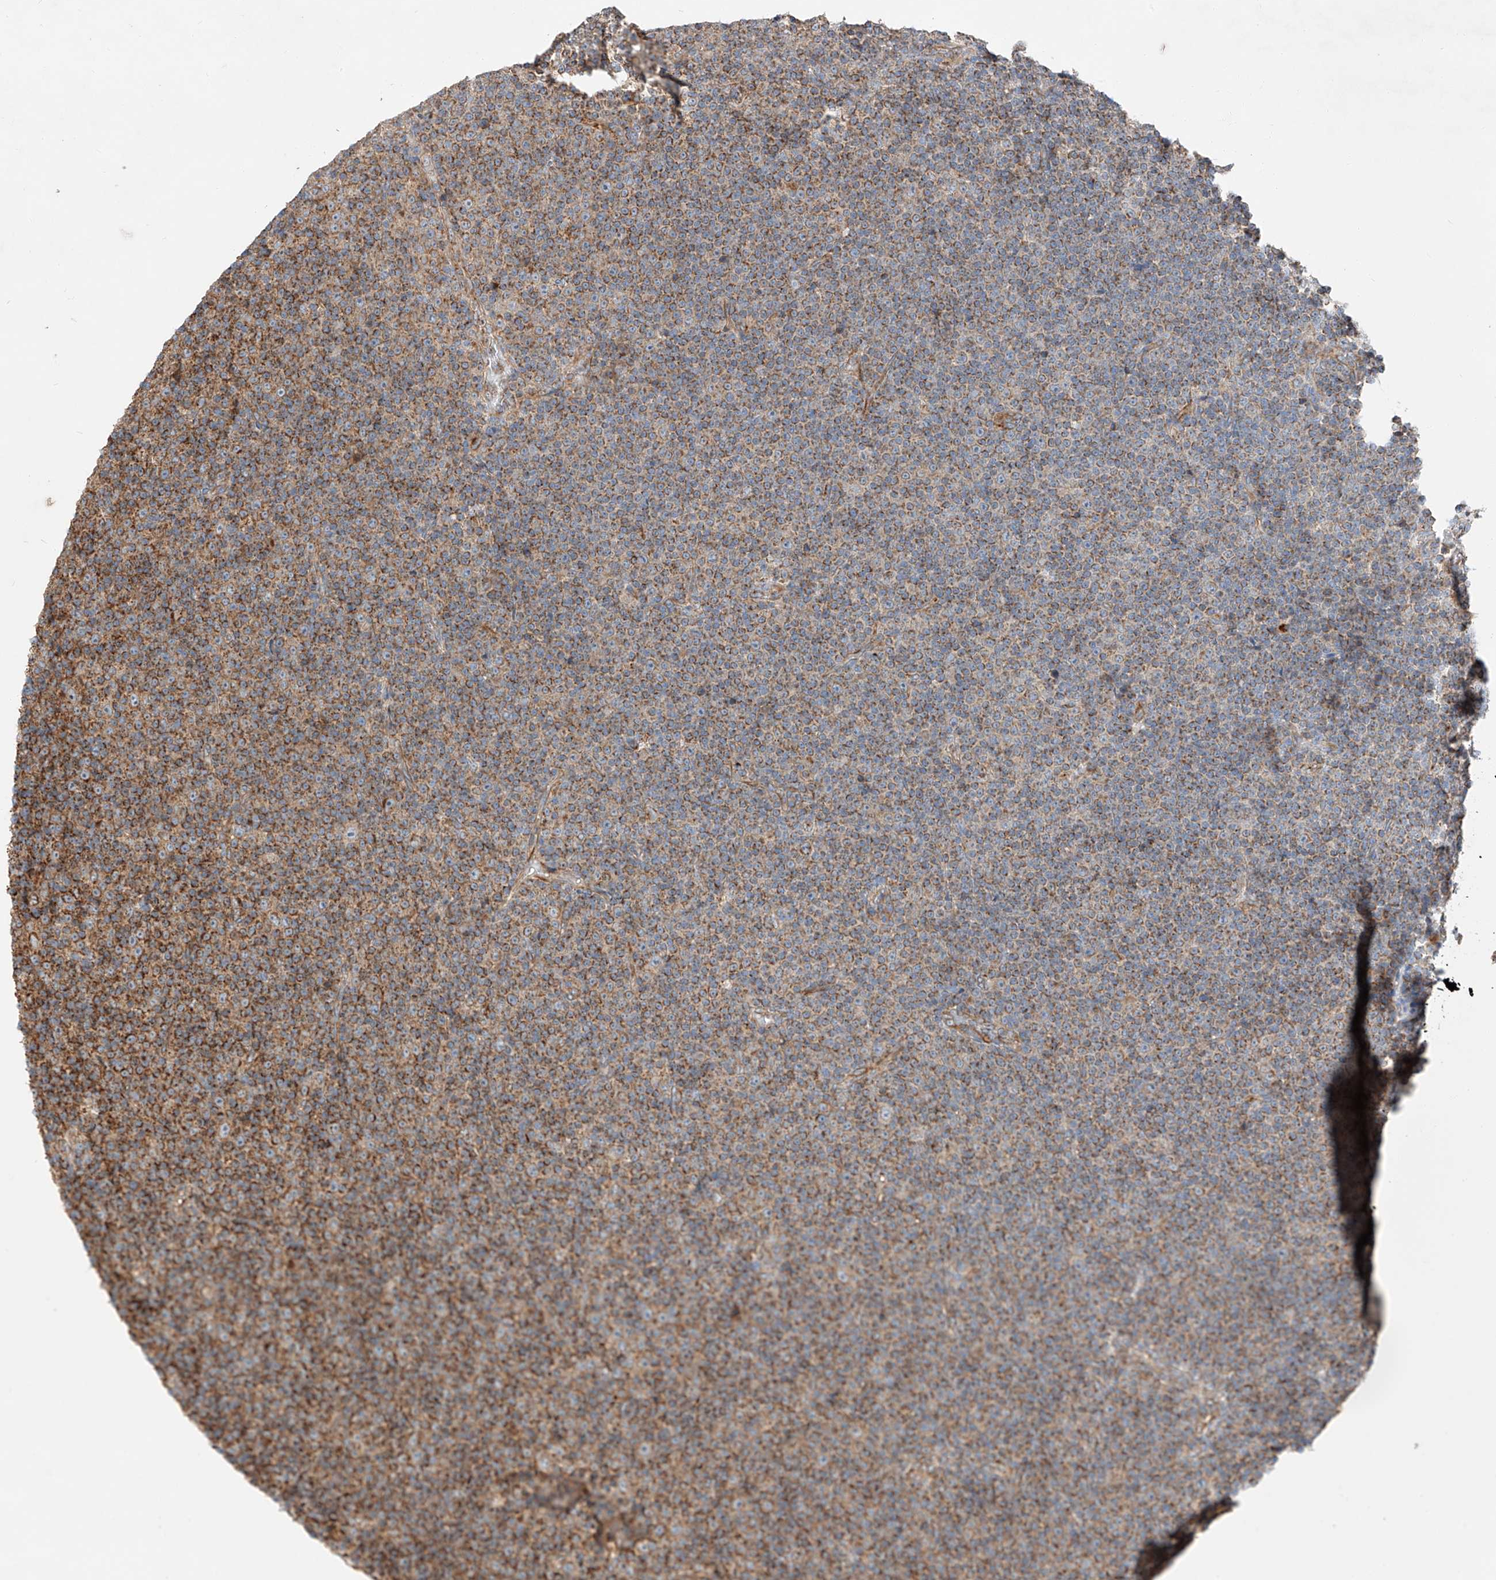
{"staining": {"intensity": "strong", "quantity": ">75%", "location": "cytoplasmic/membranous"}, "tissue": "lymphoma", "cell_type": "Tumor cells", "image_type": "cancer", "snomed": [{"axis": "morphology", "description": "Malignant lymphoma, non-Hodgkin's type, Low grade"}, {"axis": "topography", "description": "Lymph node"}], "caption": "Low-grade malignant lymphoma, non-Hodgkin's type tissue reveals strong cytoplasmic/membranous expression in approximately >75% of tumor cells", "gene": "RUSC1", "patient": {"sex": "female", "age": 67}}